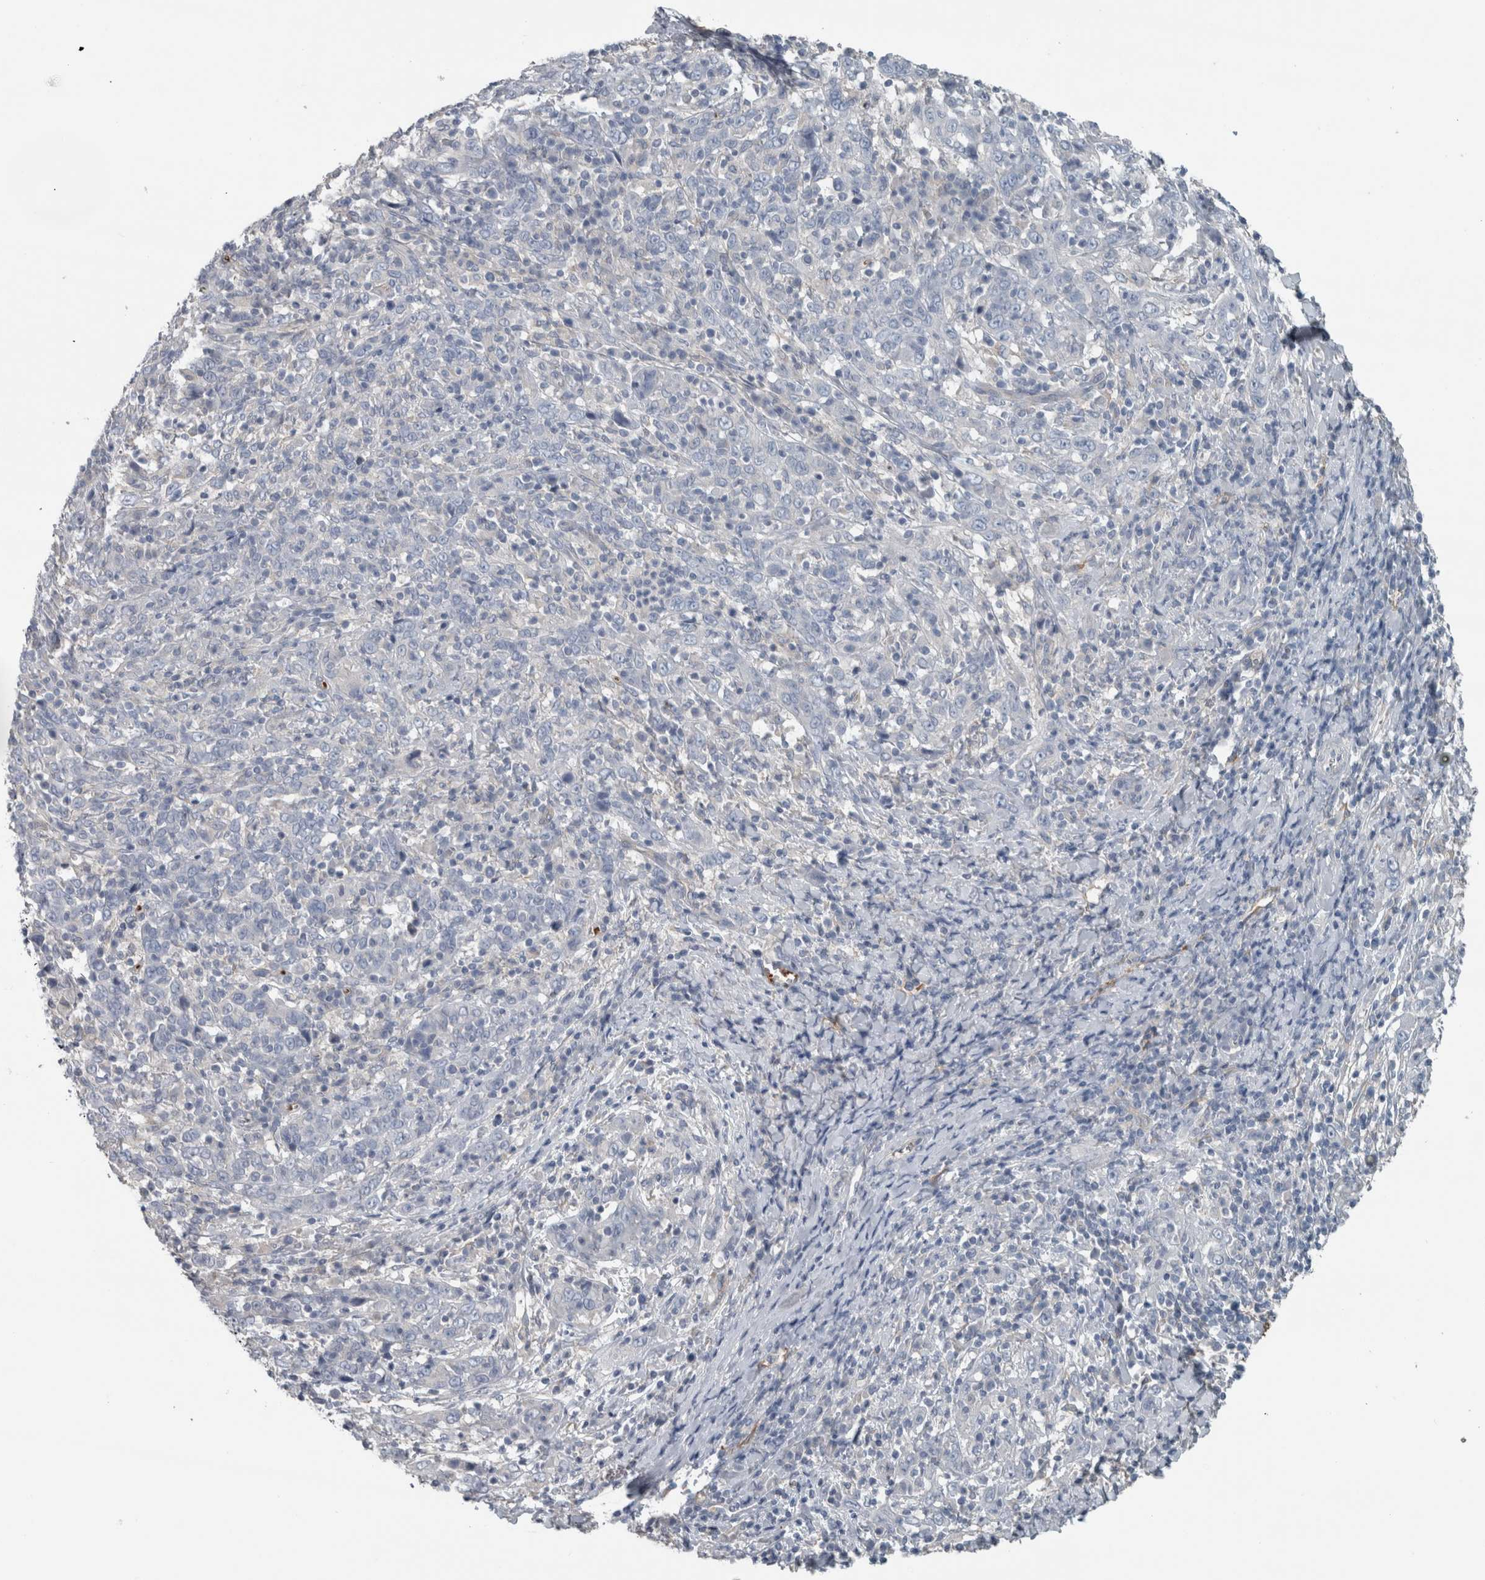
{"staining": {"intensity": "negative", "quantity": "none", "location": "none"}, "tissue": "cervical cancer", "cell_type": "Tumor cells", "image_type": "cancer", "snomed": [{"axis": "morphology", "description": "Squamous cell carcinoma, NOS"}, {"axis": "topography", "description": "Cervix"}], "caption": "High magnification brightfield microscopy of squamous cell carcinoma (cervical) stained with DAB (3,3'-diaminobenzidine) (brown) and counterstained with hematoxylin (blue): tumor cells show no significant staining.", "gene": "SH3GL2", "patient": {"sex": "female", "age": 46}}